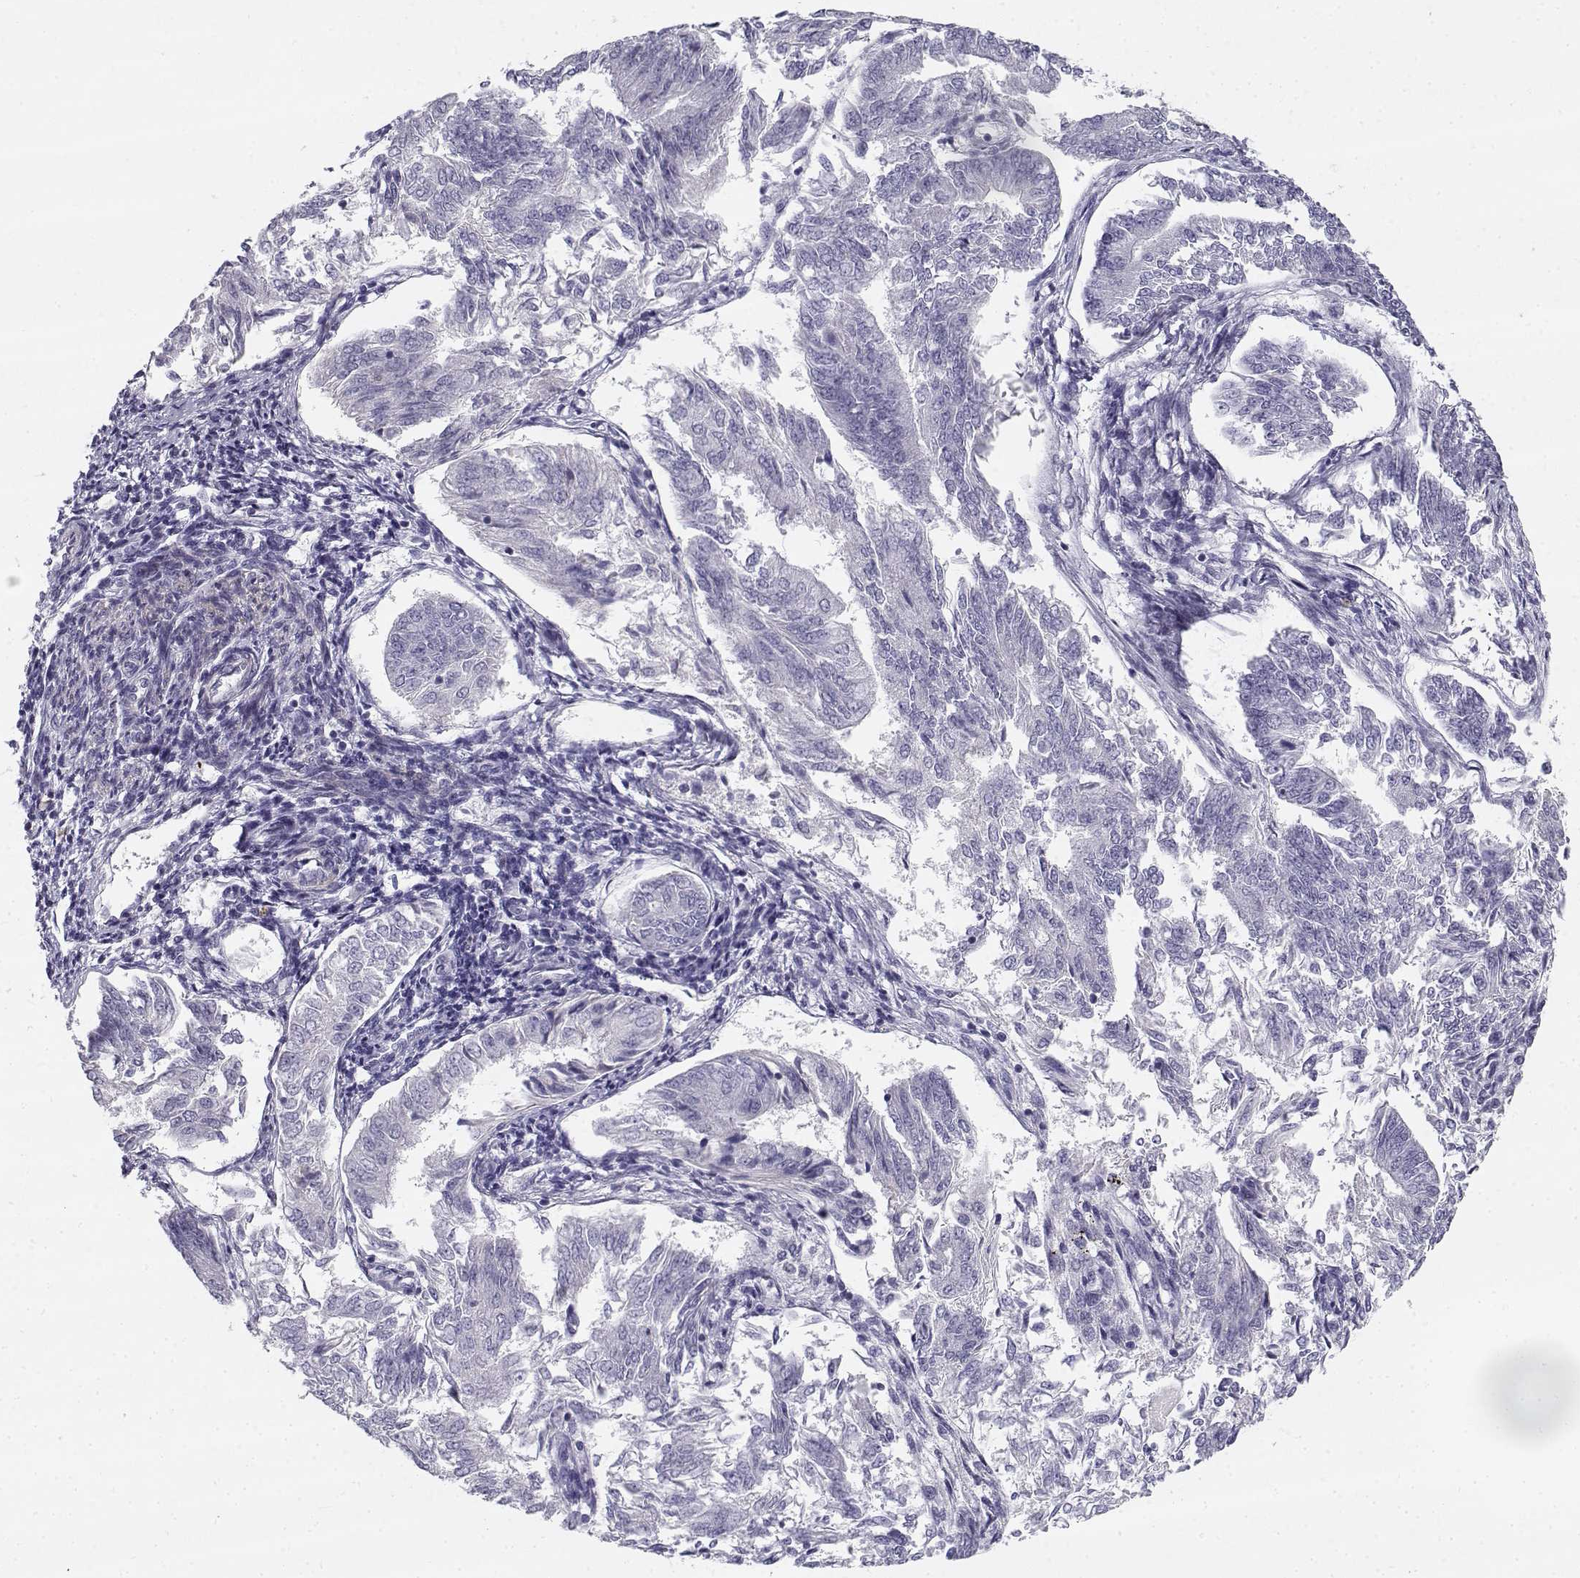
{"staining": {"intensity": "negative", "quantity": "none", "location": "none"}, "tissue": "endometrial cancer", "cell_type": "Tumor cells", "image_type": "cancer", "snomed": [{"axis": "morphology", "description": "Adenocarcinoma, NOS"}, {"axis": "topography", "description": "Endometrium"}], "caption": "Immunohistochemical staining of human endometrial adenocarcinoma reveals no significant positivity in tumor cells.", "gene": "CREB3L3", "patient": {"sex": "female", "age": 58}}